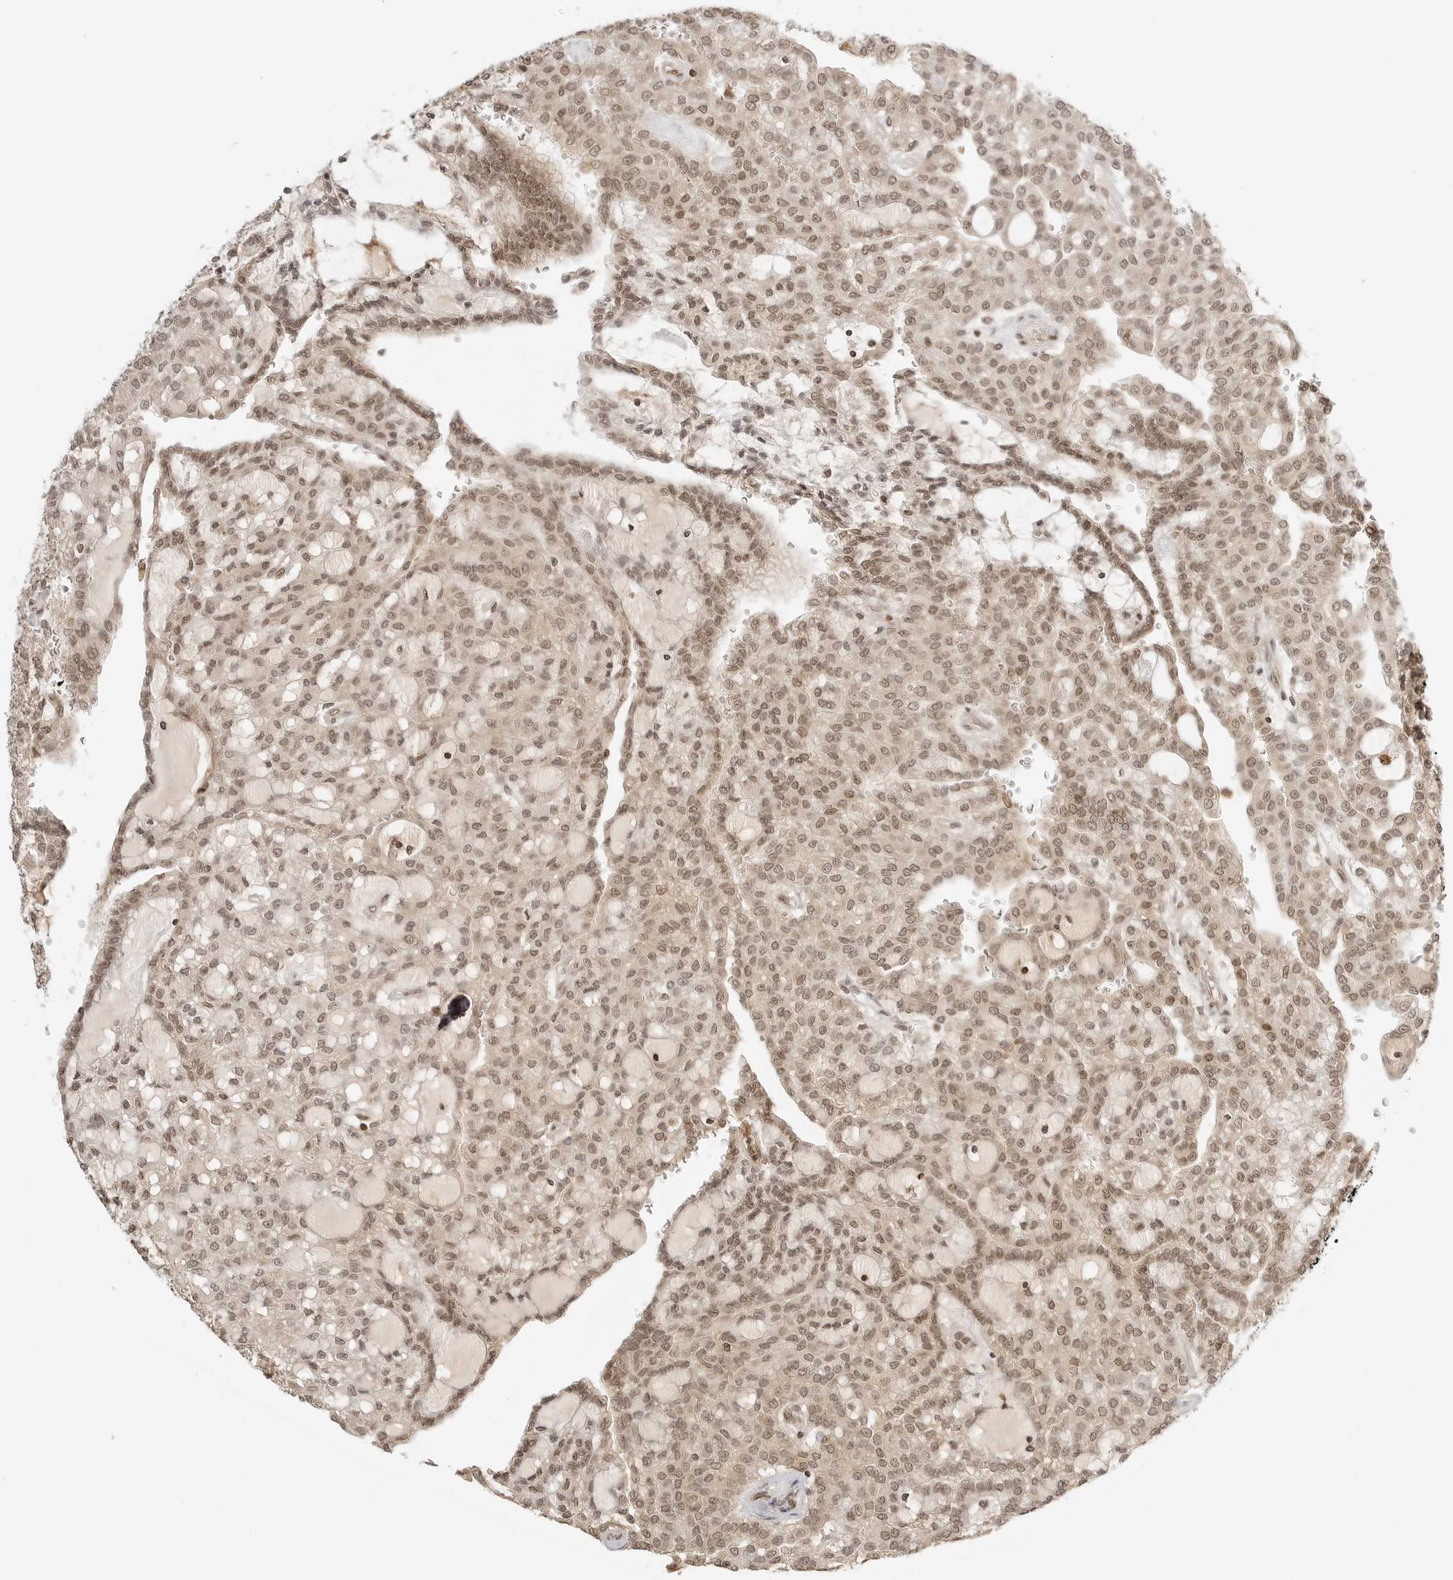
{"staining": {"intensity": "moderate", "quantity": ">75%", "location": "nuclear"}, "tissue": "renal cancer", "cell_type": "Tumor cells", "image_type": "cancer", "snomed": [{"axis": "morphology", "description": "Adenocarcinoma, NOS"}, {"axis": "topography", "description": "Kidney"}], "caption": "Immunohistochemistry (IHC) of human renal cancer exhibits medium levels of moderate nuclear expression in about >75% of tumor cells.", "gene": "POLH", "patient": {"sex": "male", "age": 63}}